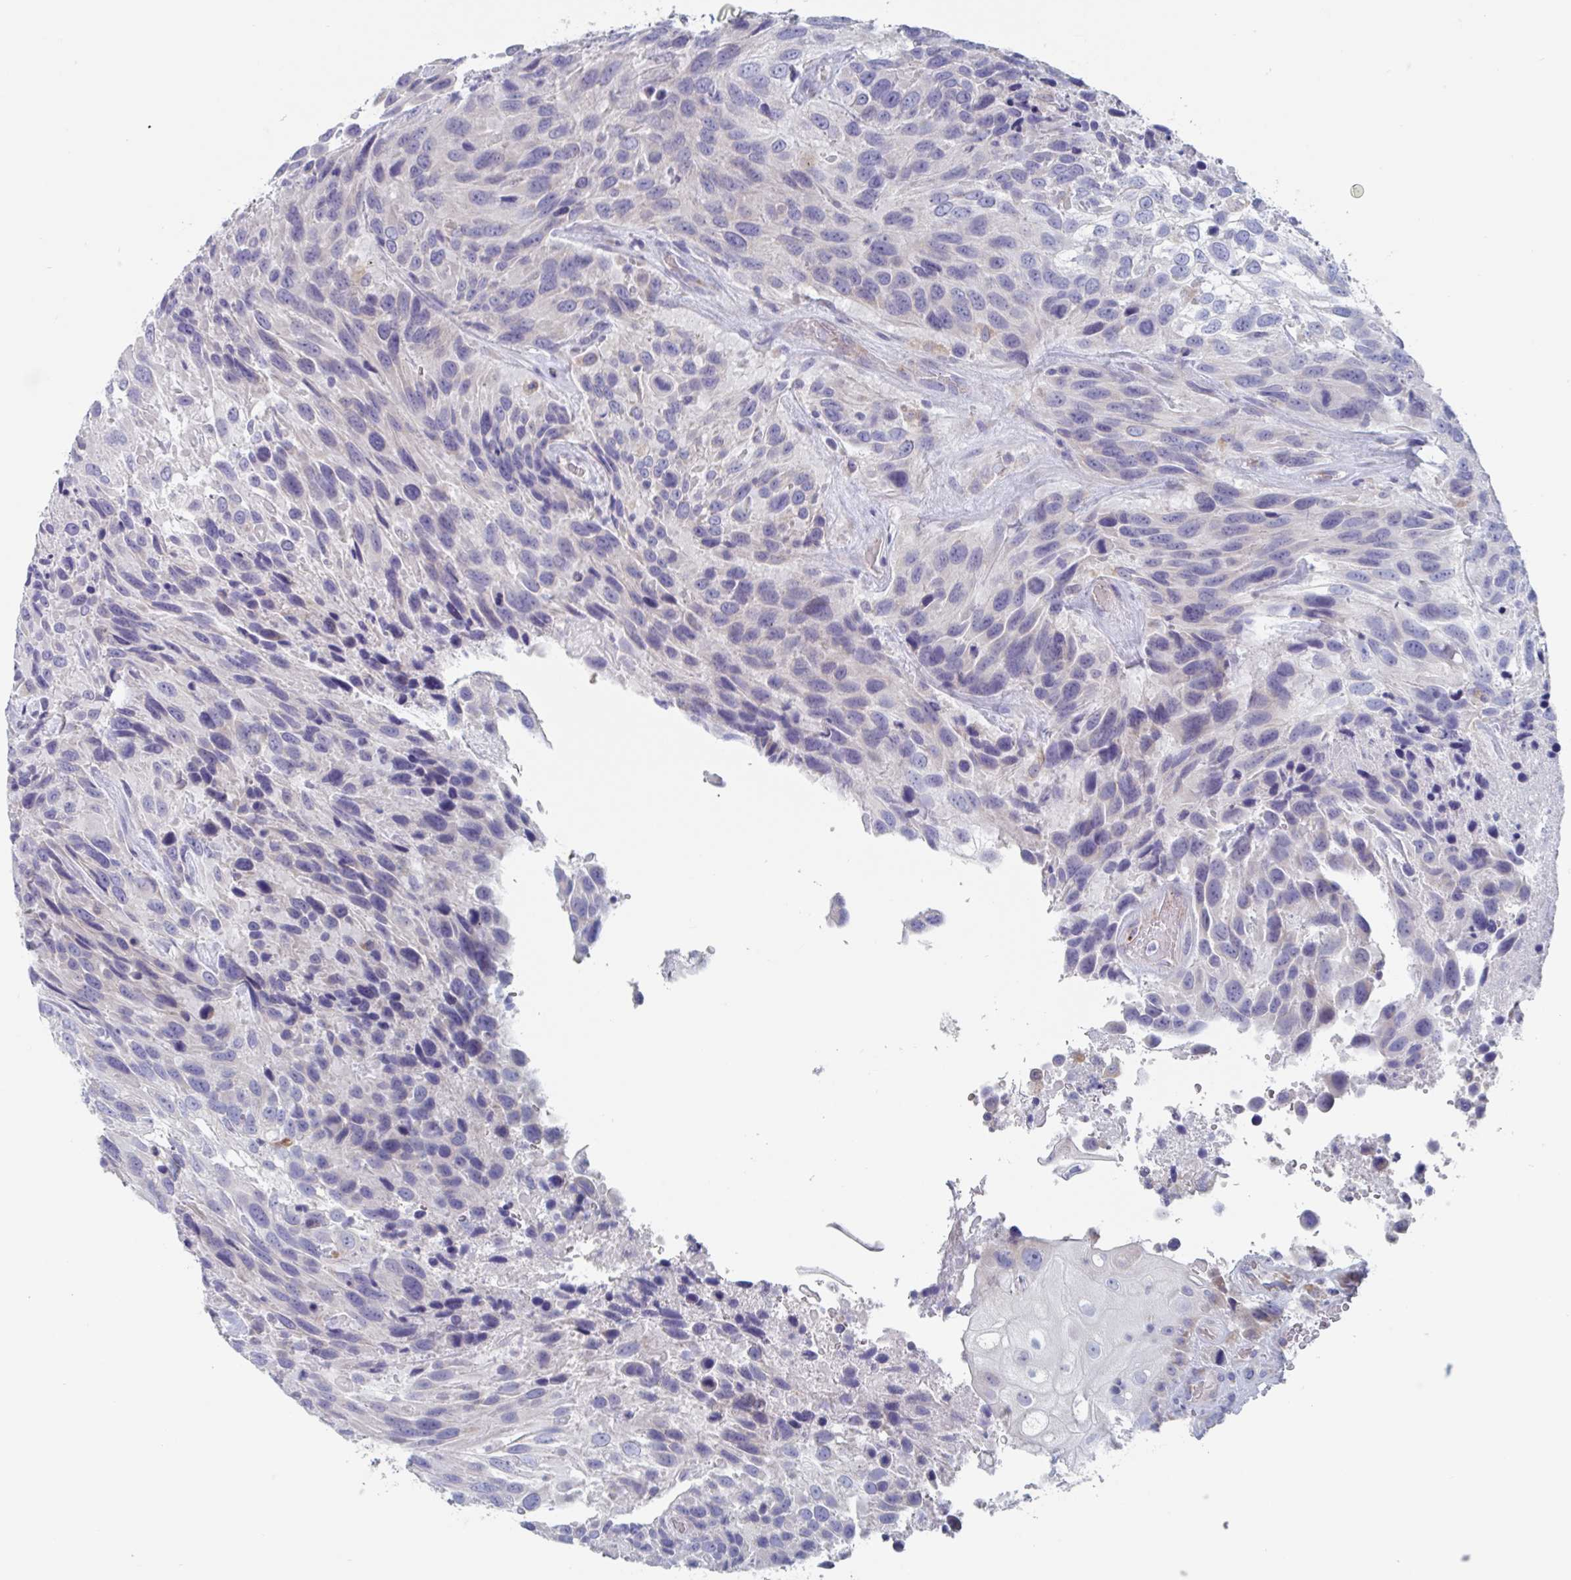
{"staining": {"intensity": "negative", "quantity": "none", "location": "none"}, "tissue": "urothelial cancer", "cell_type": "Tumor cells", "image_type": "cancer", "snomed": [{"axis": "morphology", "description": "Urothelial carcinoma, High grade"}, {"axis": "topography", "description": "Urinary bladder"}], "caption": "A high-resolution image shows immunohistochemistry (IHC) staining of high-grade urothelial carcinoma, which shows no significant positivity in tumor cells.", "gene": "ABHD16A", "patient": {"sex": "female", "age": 70}}